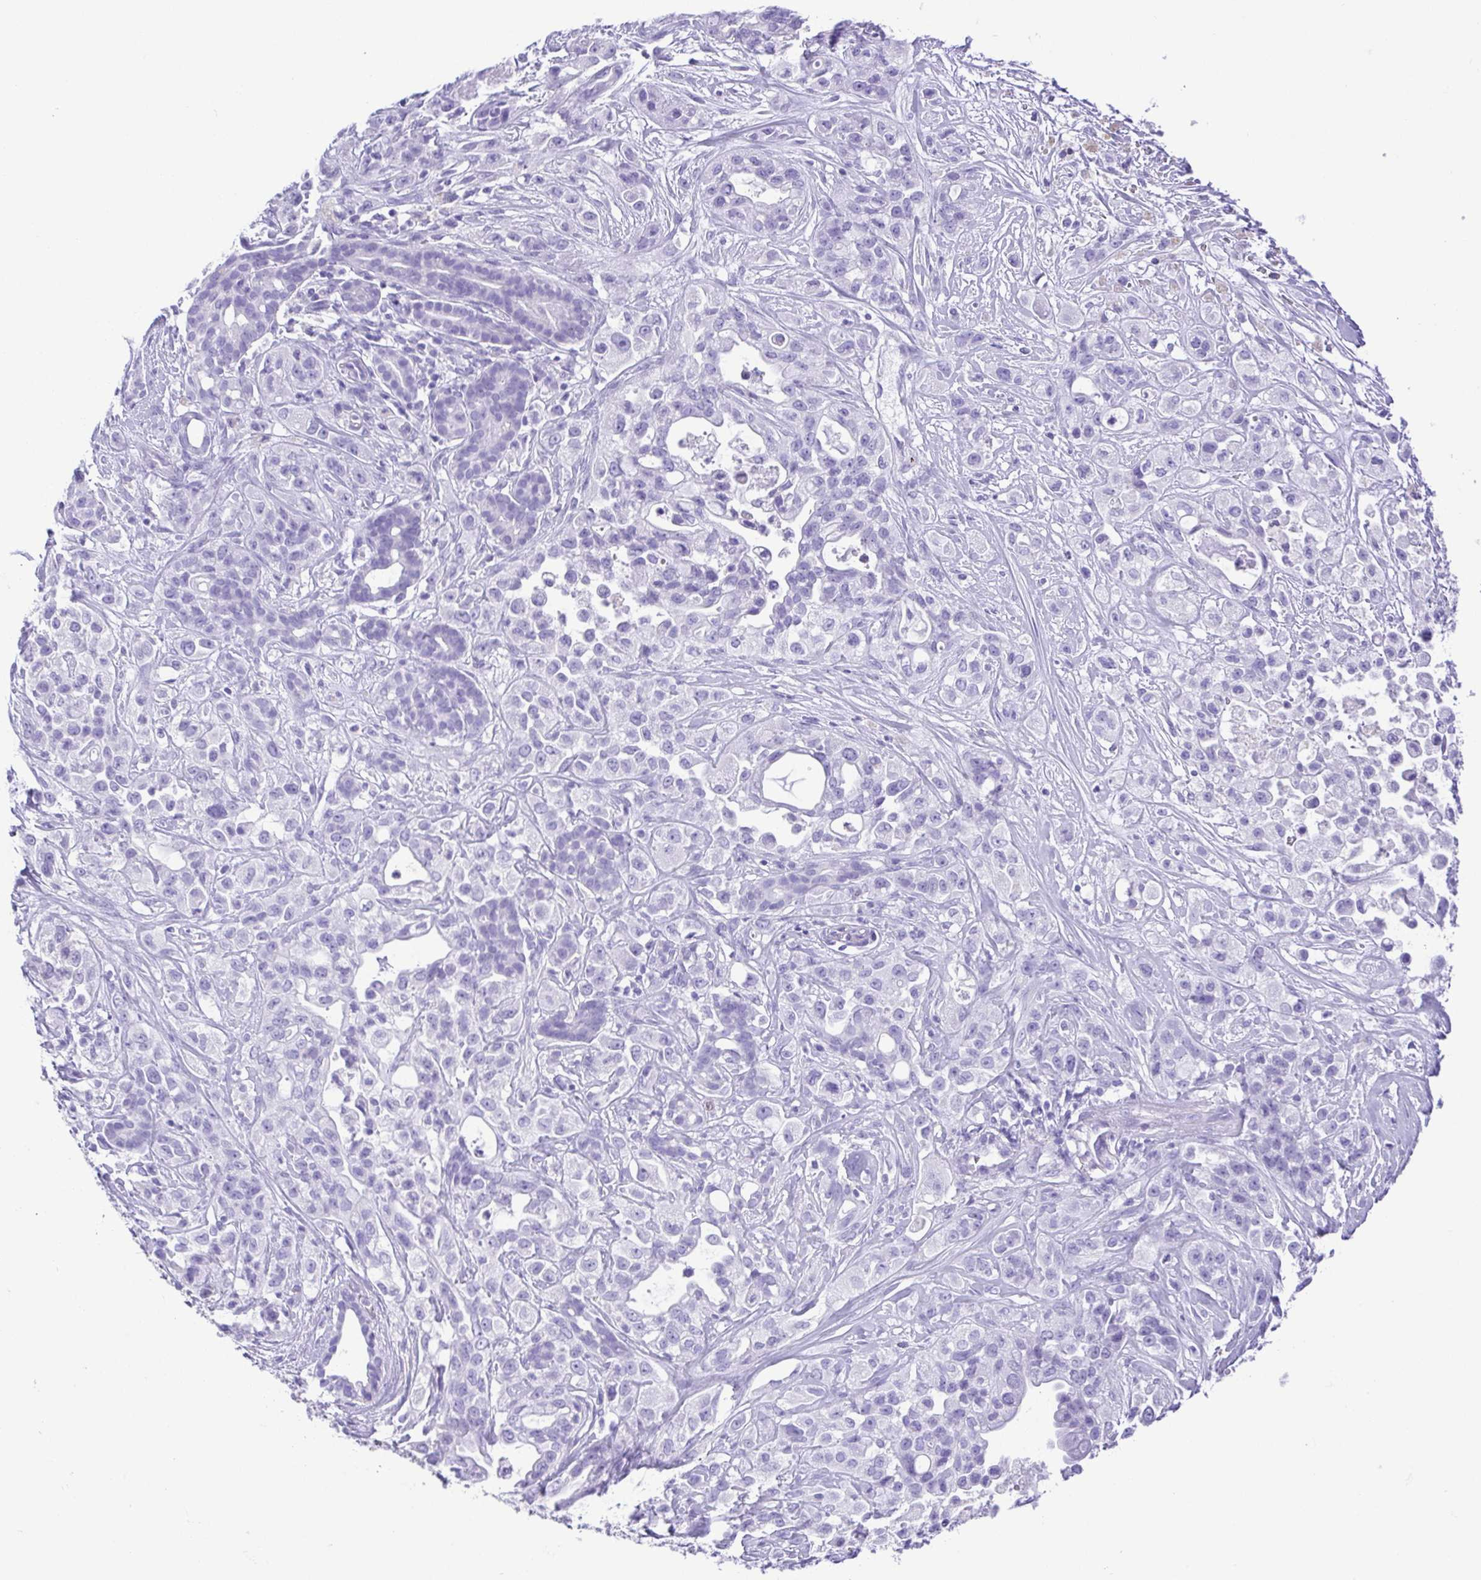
{"staining": {"intensity": "negative", "quantity": "none", "location": "none"}, "tissue": "pancreatic cancer", "cell_type": "Tumor cells", "image_type": "cancer", "snomed": [{"axis": "morphology", "description": "Adenocarcinoma, NOS"}, {"axis": "topography", "description": "Pancreas"}], "caption": "An image of human pancreatic adenocarcinoma is negative for staining in tumor cells.", "gene": "CDSN", "patient": {"sex": "male", "age": 44}}